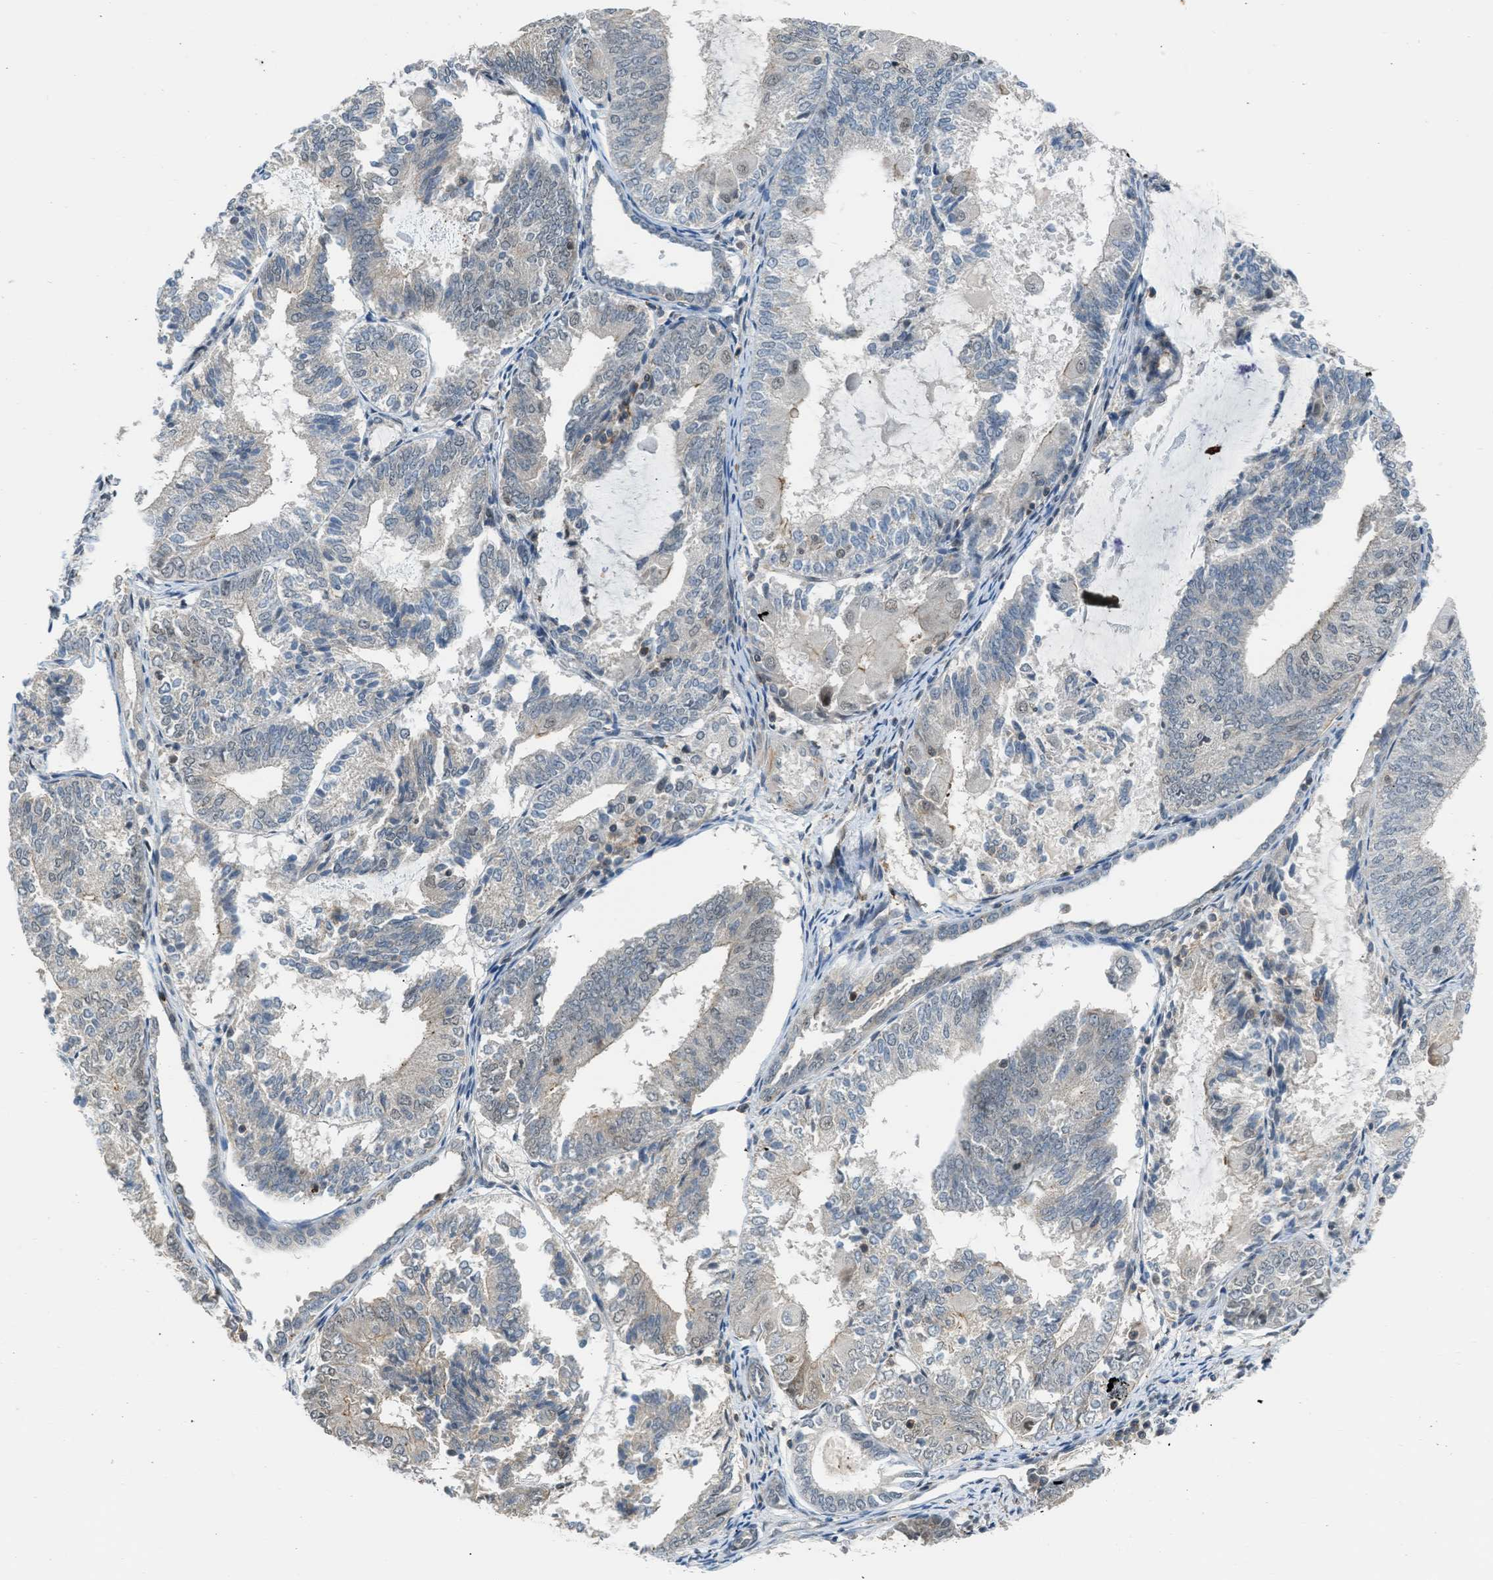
{"staining": {"intensity": "weak", "quantity": "<25%", "location": "cytoplasmic/membranous"}, "tissue": "endometrial cancer", "cell_type": "Tumor cells", "image_type": "cancer", "snomed": [{"axis": "morphology", "description": "Adenocarcinoma, NOS"}, {"axis": "topography", "description": "Endometrium"}], "caption": "Immunohistochemical staining of human endometrial cancer (adenocarcinoma) shows no significant positivity in tumor cells.", "gene": "TTBK2", "patient": {"sex": "female", "age": 81}}